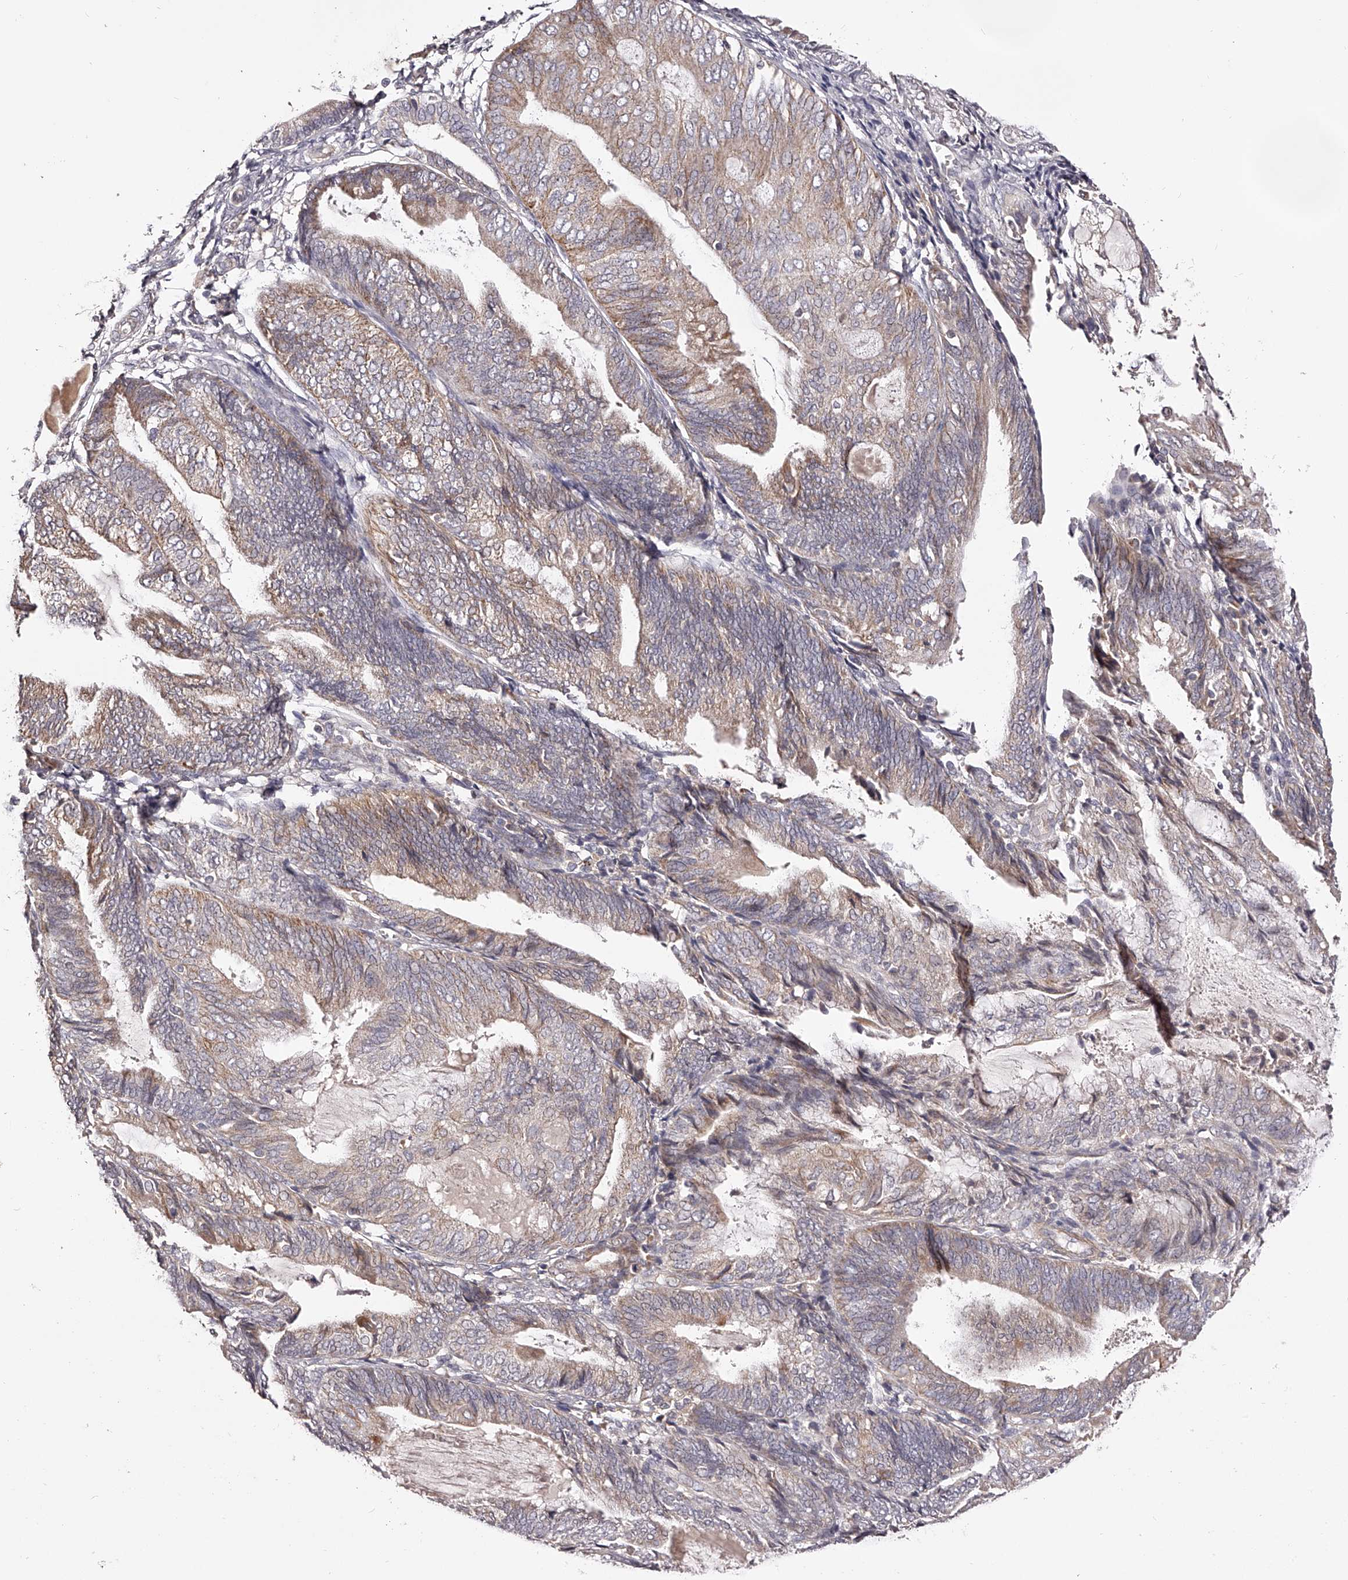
{"staining": {"intensity": "moderate", "quantity": ">75%", "location": "cytoplasmic/membranous"}, "tissue": "endometrial cancer", "cell_type": "Tumor cells", "image_type": "cancer", "snomed": [{"axis": "morphology", "description": "Adenocarcinoma, NOS"}, {"axis": "topography", "description": "Endometrium"}], "caption": "Immunohistochemistry staining of endometrial cancer (adenocarcinoma), which displays medium levels of moderate cytoplasmic/membranous expression in about >75% of tumor cells indicating moderate cytoplasmic/membranous protein positivity. The staining was performed using DAB (brown) for protein detection and nuclei were counterstained in hematoxylin (blue).", "gene": "ODF2L", "patient": {"sex": "female", "age": 81}}